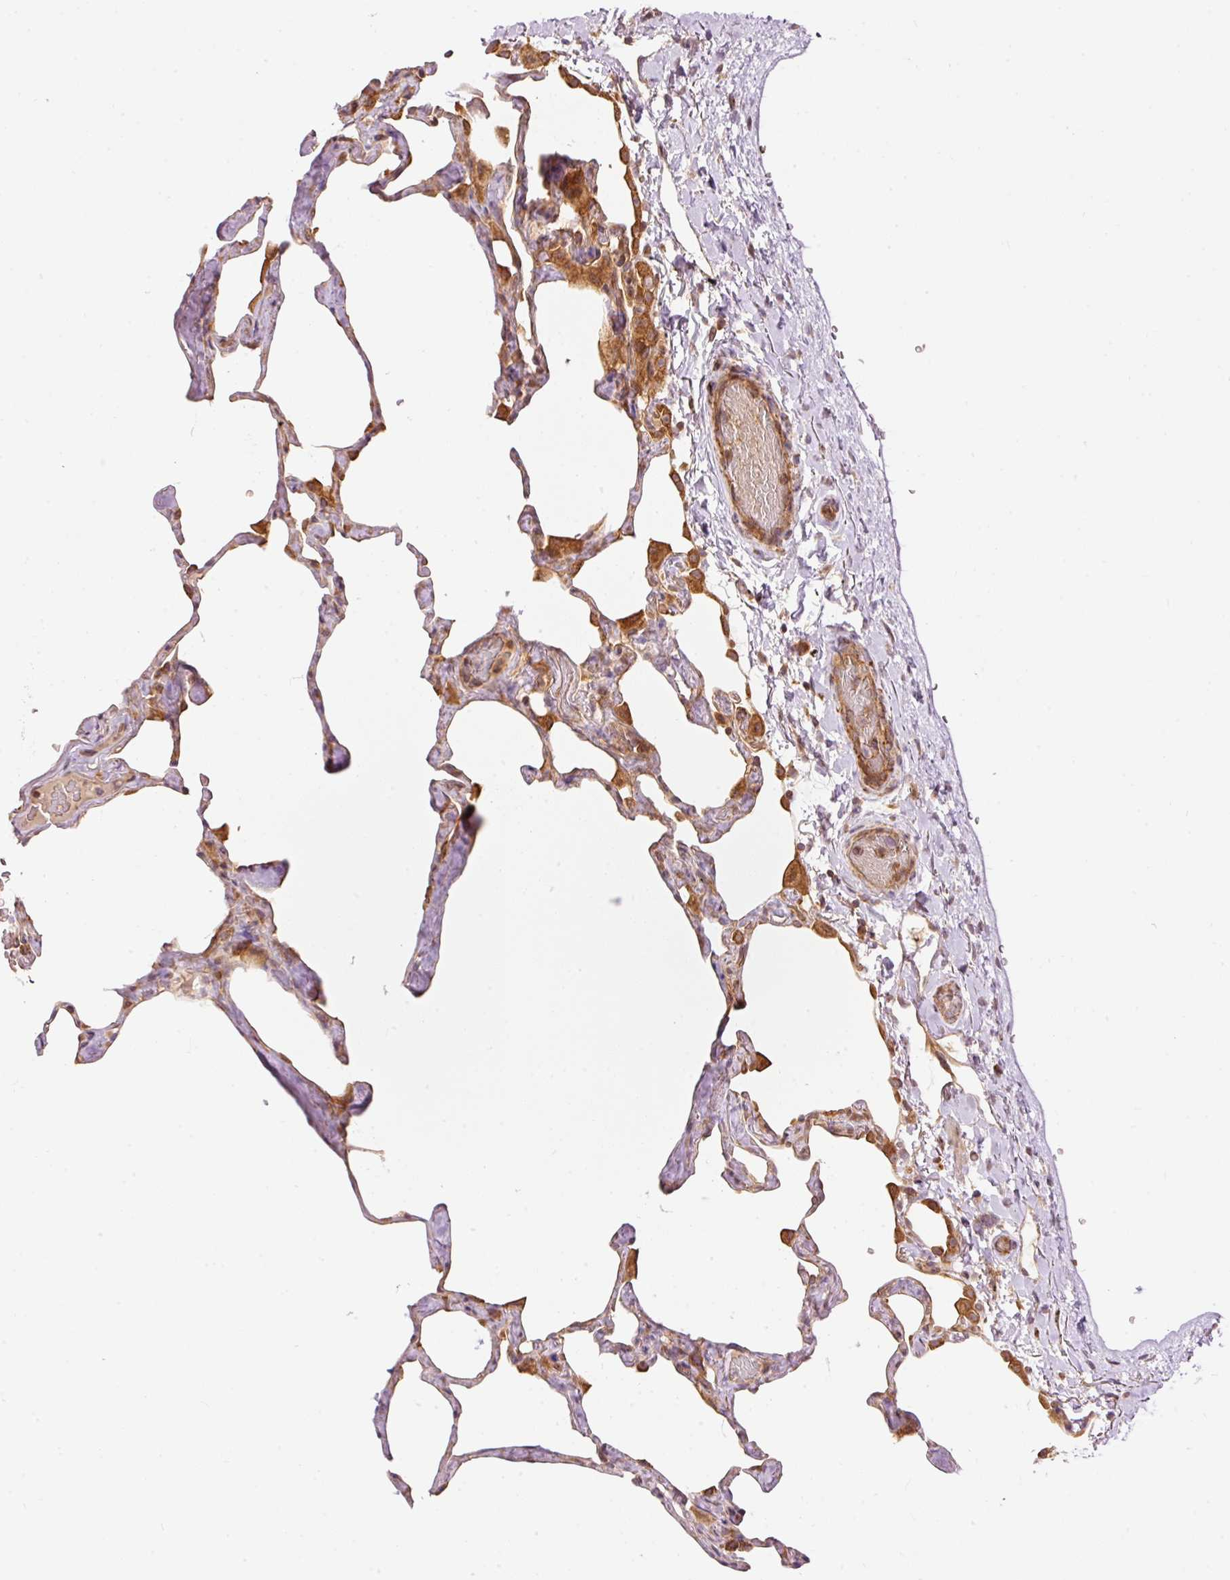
{"staining": {"intensity": "moderate", "quantity": "25%-75%", "location": "cytoplasmic/membranous"}, "tissue": "lung", "cell_type": "Alveolar cells", "image_type": "normal", "snomed": [{"axis": "morphology", "description": "Normal tissue, NOS"}, {"axis": "topography", "description": "Lung"}], "caption": "Protein expression analysis of normal lung displays moderate cytoplasmic/membranous staining in about 25%-75% of alveolar cells.", "gene": "ADCY4", "patient": {"sex": "male", "age": 65}}